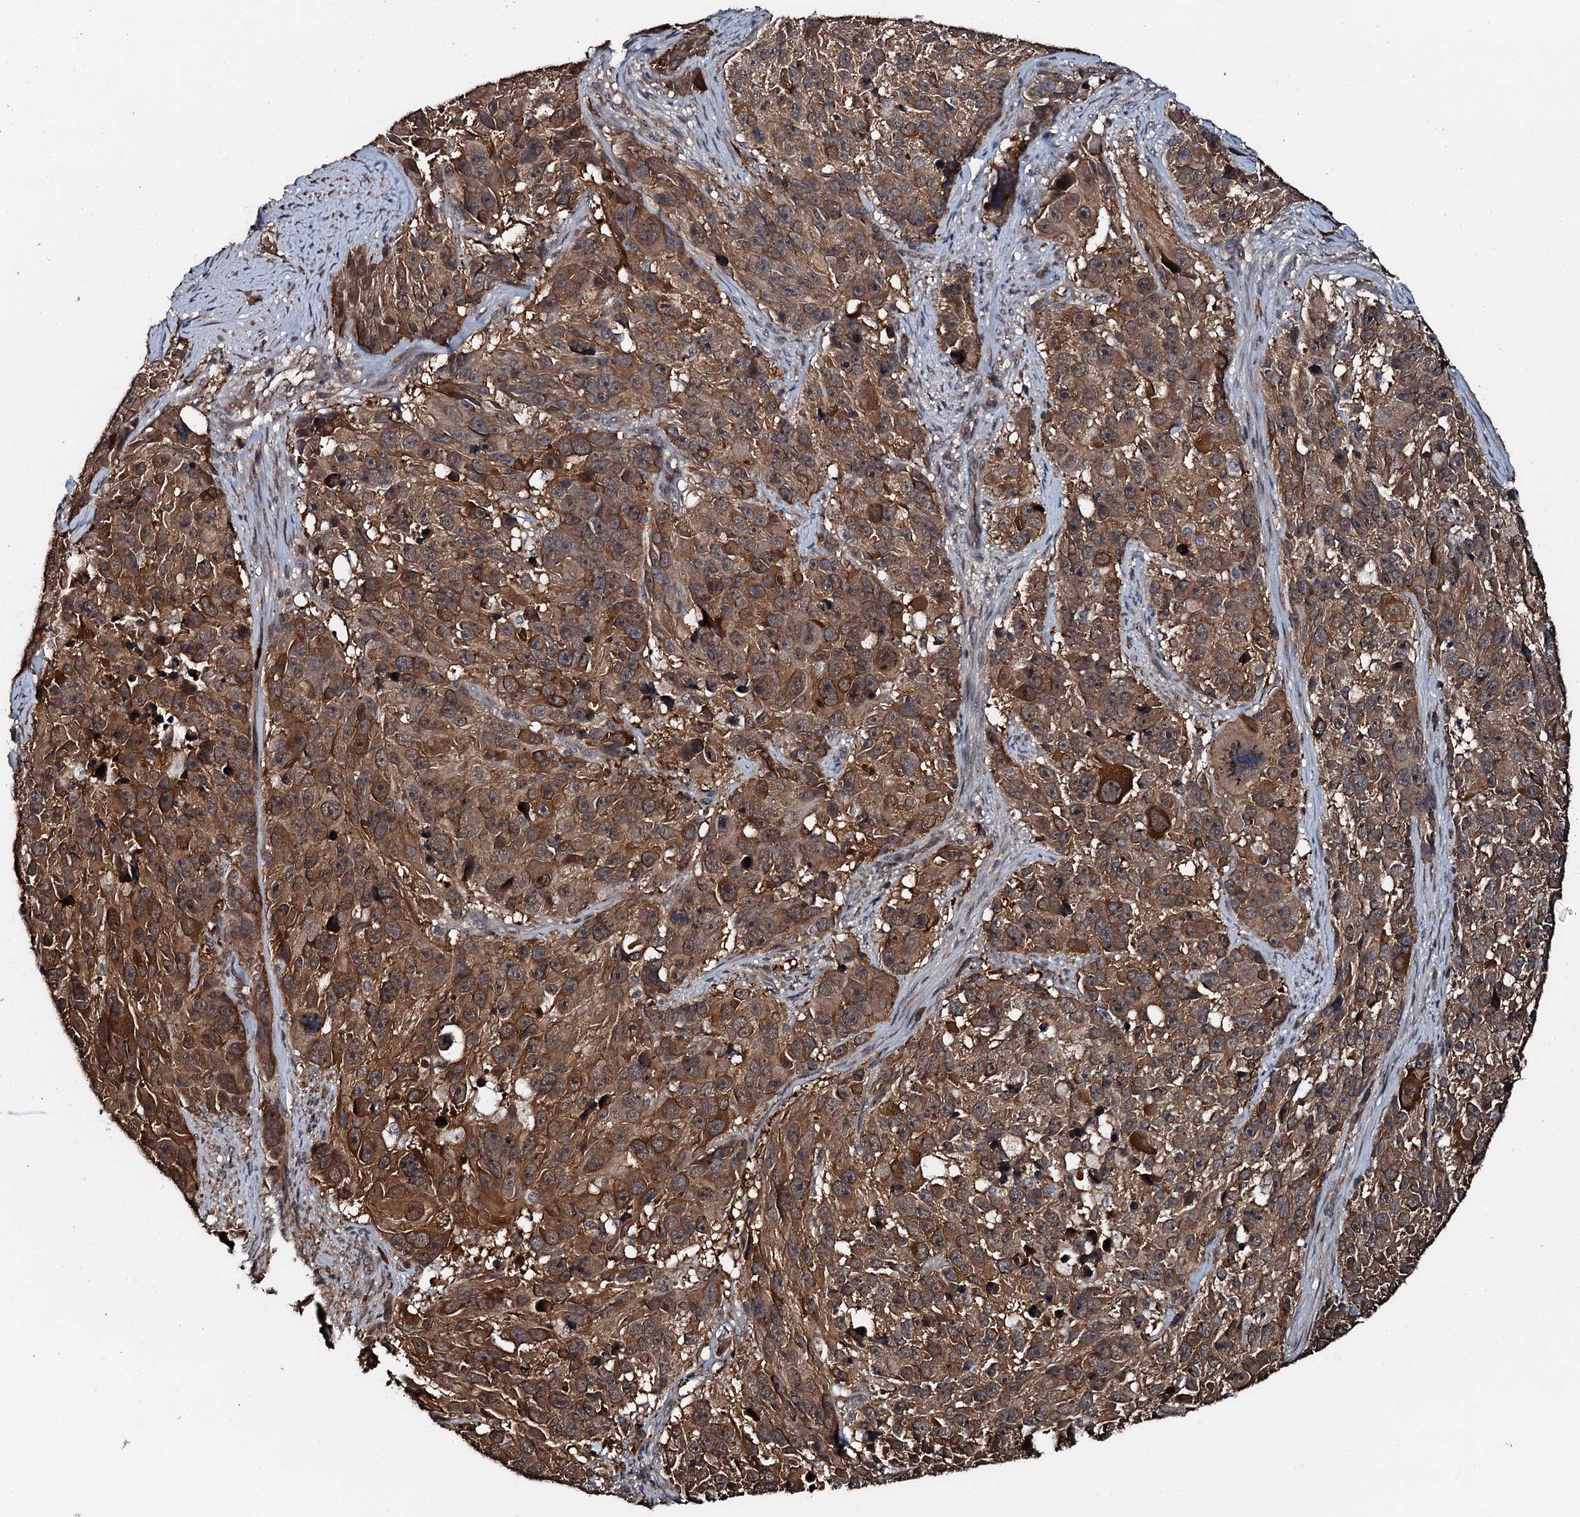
{"staining": {"intensity": "moderate", "quantity": ">75%", "location": "cytoplasmic/membranous,nuclear"}, "tissue": "melanoma", "cell_type": "Tumor cells", "image_type": "cancer", "snomed": [{"axis": "morphology", "description": "Malignant melanoma, NOS"}, {"axis": "topography", "description": "Skin"}], "caption": "Protein staining by immunohistochemistry (IHC) demonstrates moderate cytoplasmic/membranous and nuclear staining in approximately >75% of tumor cells in malignant melanoma. Immunohistochemistry stains the protein of interest in brown and the nuclei are stained blue.", "gene": "FLYWCH1", "patient": {"sex": "male", "age": 84}}